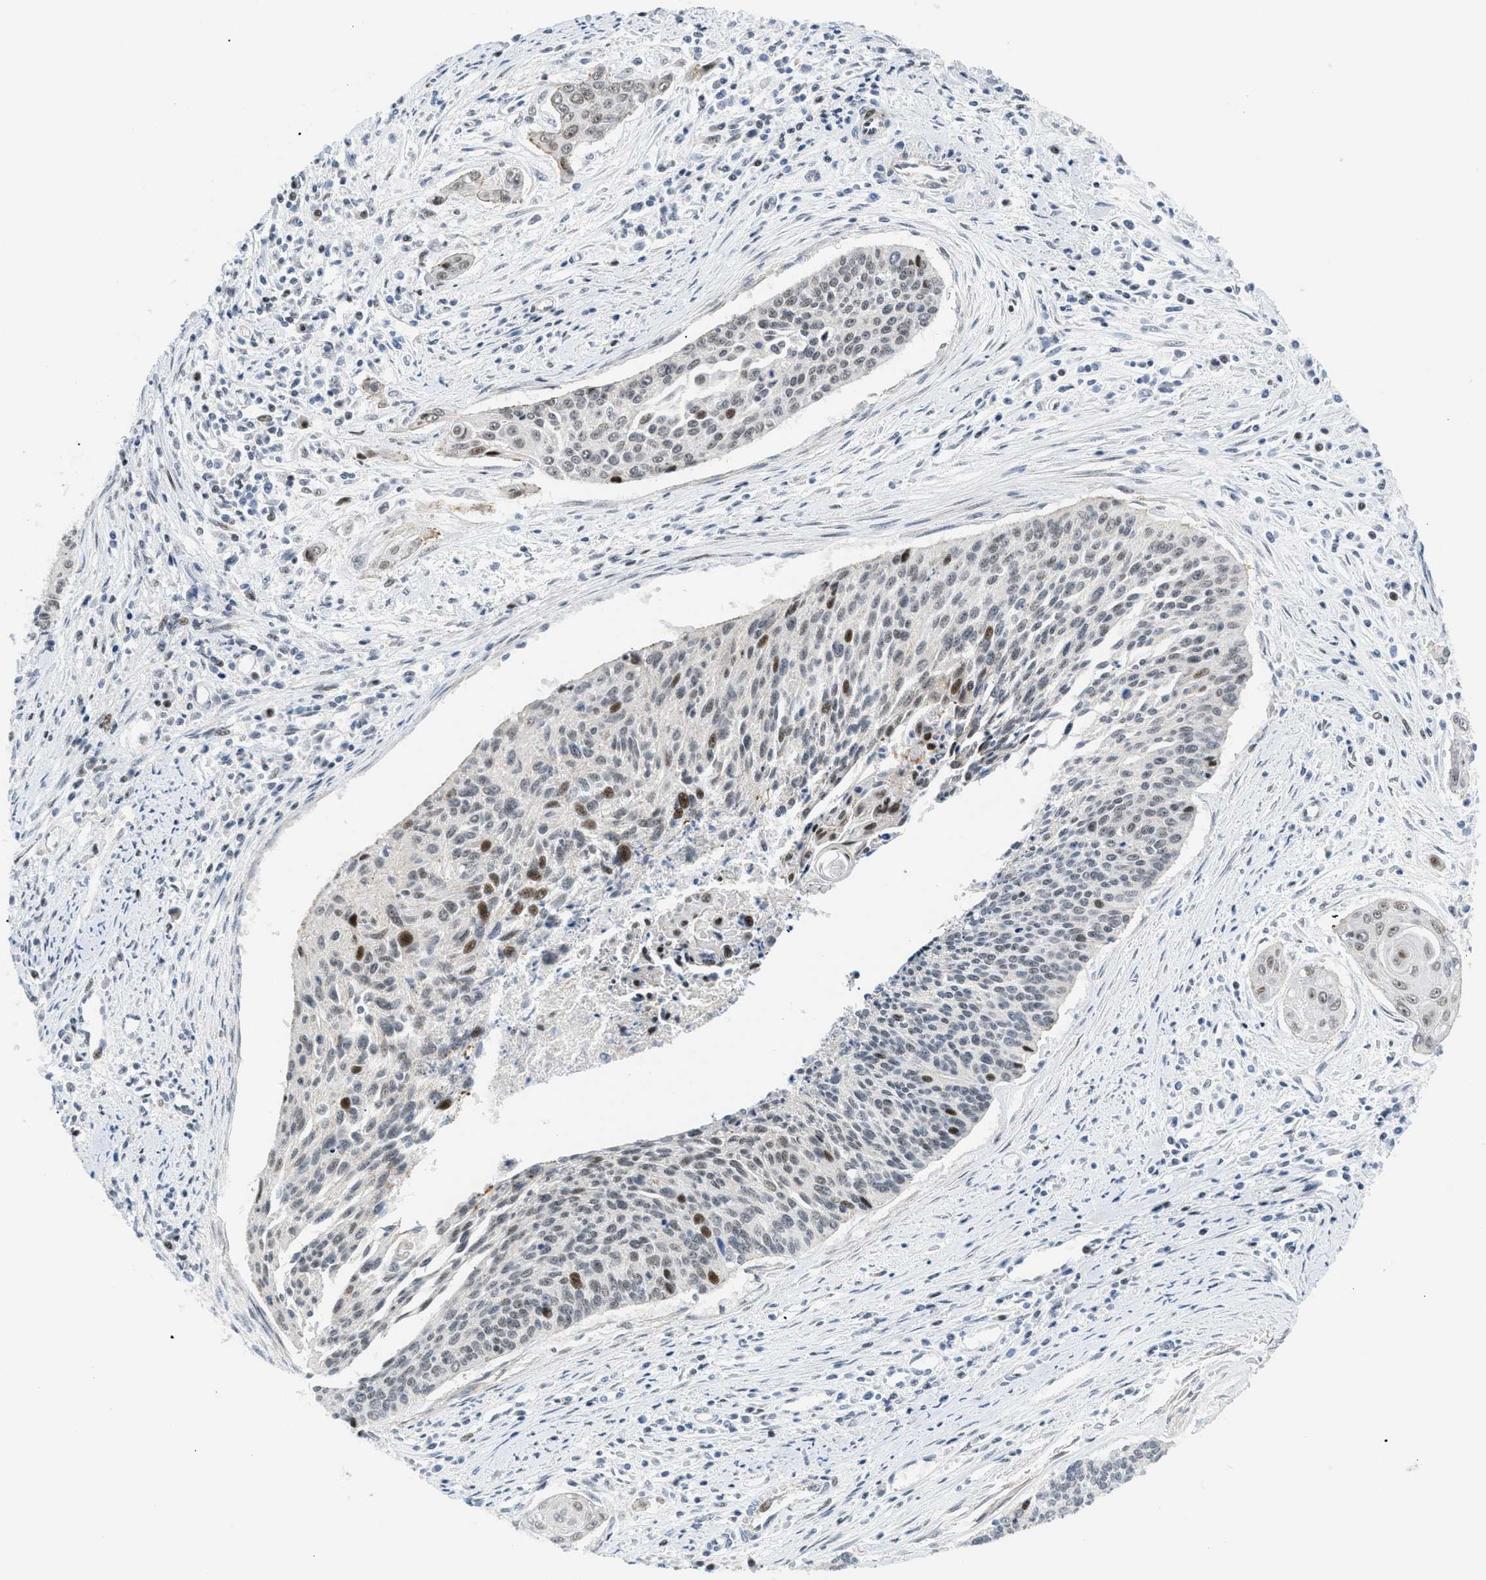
{"staining": {"intensity": "moderate", "quantity": "<25%", "location": "nuclear"}, "tissue": "cervical cancer", "cell_type": "Tumor cells", "image_type": "cancer", "snomed": [{"axis": "morphology", "description": "Squamous cell carcinoma, NOS"}, {"axis": "topography", "description": "Cervix"}], "caption": "Immunohistochemistry (IHC) micrograph of human cervical cancer (squamous cell carcinoma) stained for a protein (brown), which demonstrates low levels of moderate nuclear expression in about <25% of tumor cells.", "gene": "MED1", "patient": {"sex": "female", "age": 55}}